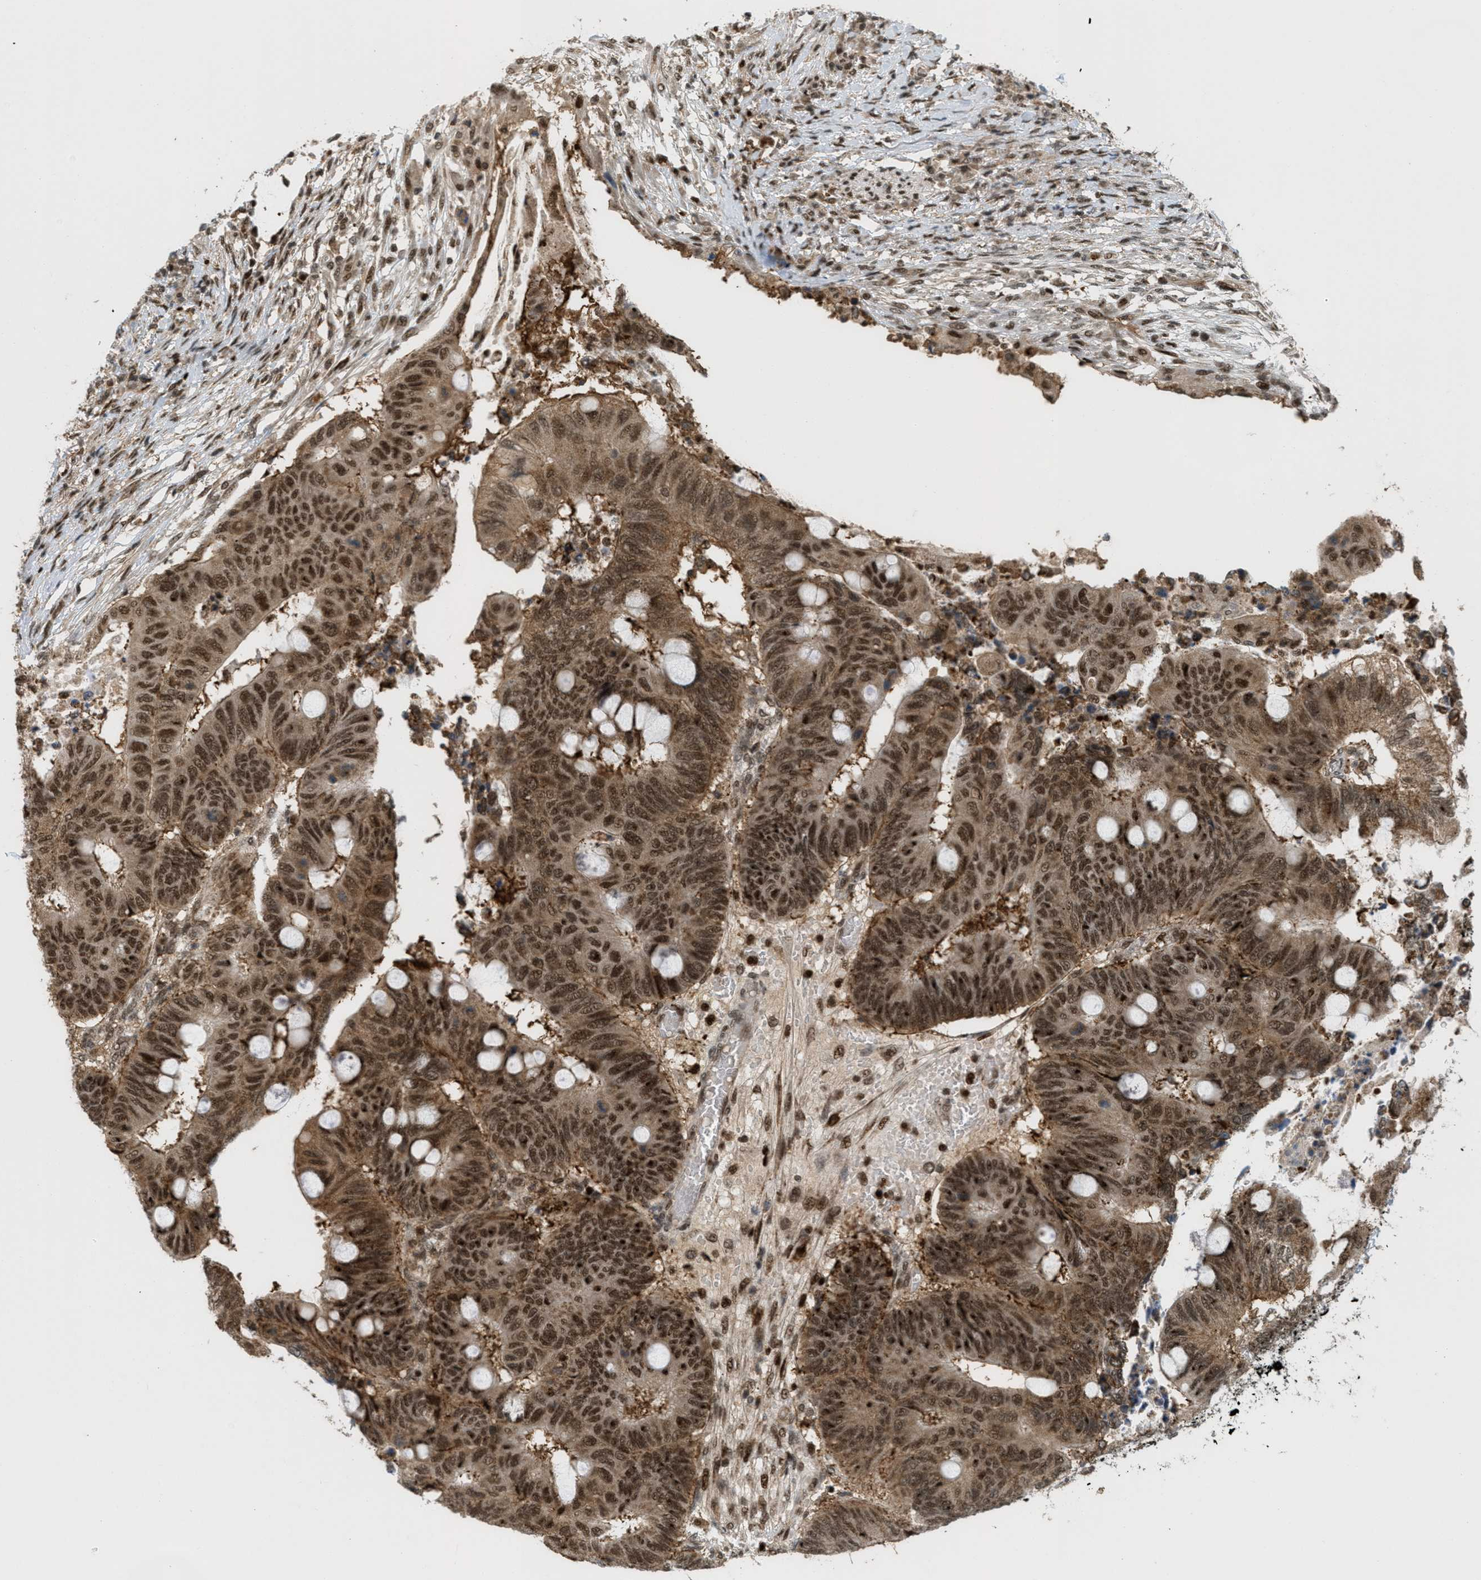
{"staining": {"intensity": "strong", "quantity": ">75%", "location": "cytoplasmic/membranous,nuclear"}, "tissue": "colorectal cancer", "cell_type": "Tumor cells", "image_type": "cancer", "snomed": [{"axis": "morphology", "description": "Normal tissue, NOS"}, {"axis": "morphology", "description": "Adenocarcinoma, NOS"}, {"axis": "topography", "description": "Rectum"}, {"axis": "topography", "description": "Peripheral nerve tissue"}], "caption": "Tumor cells show high levels of strong cytoplasmic/membranous and nuclear staining in about >75% of cells in colorectal cancer (adenocarcinoma). The staining is performed using DAB brown chromogen to label protein expression. The nuclei are counter-stained blue using hematoxylin.", "gene": "TLK1", "patient": {"sex": "male", "age": 92}}